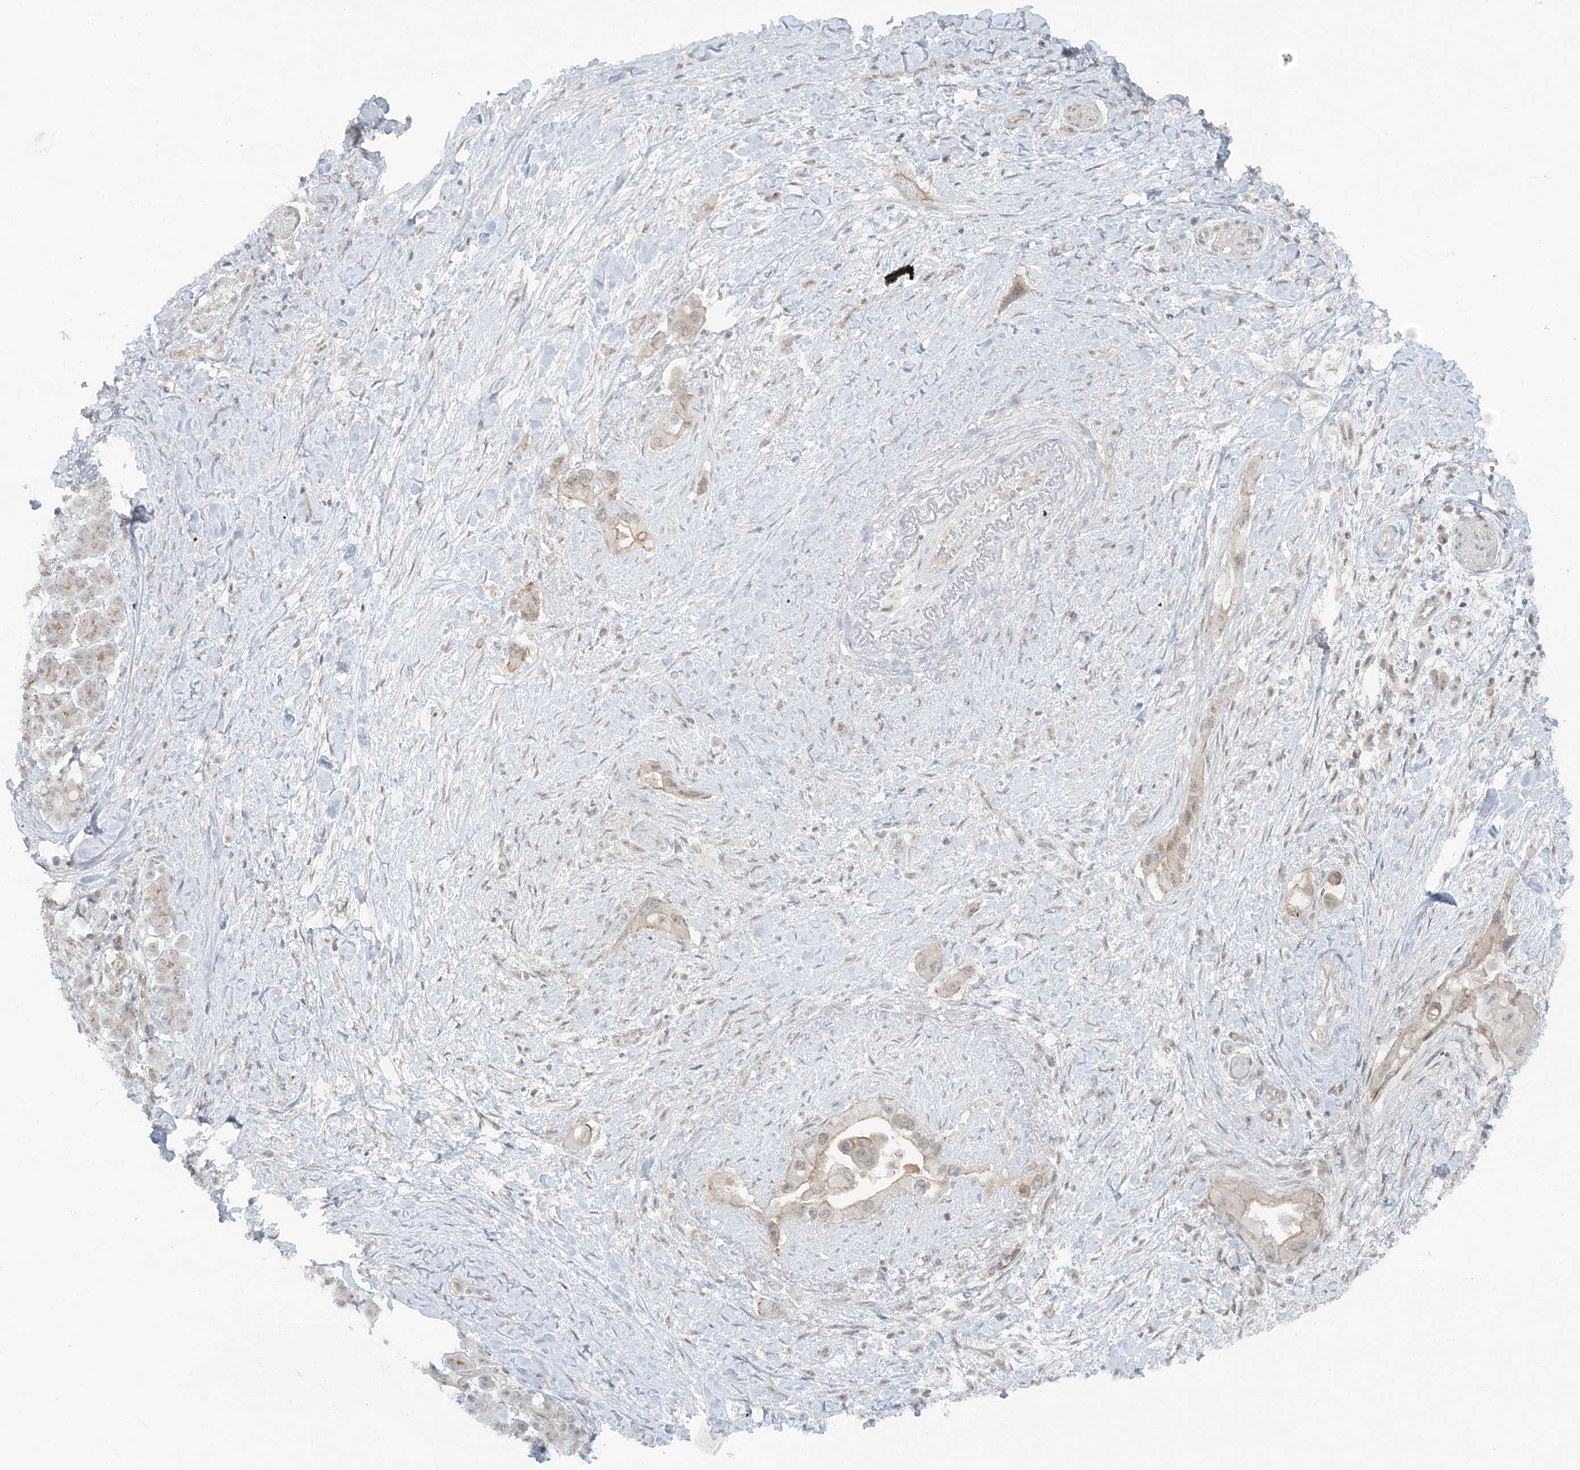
{"staining": {"intensity": "moderate", "quantity": "25%-75%", "location": "cytoplasmic/membranous"}, "tissue": "pancreatic cancer", "cell_type": "Tumor cells", "image_type": "cancer", "snomed": [{"axis": "morphology", "description": "Inflammation, NOS"}, {"axis": "morphology", "description": "Adenocarcinoma, NOS"}, {"axis": "topography", "description": "Pancreas"}], "caption": "This image displays pancreatic adenocarcinoma stained with immunohistochemistry to label a protein in brown. The cytoplasmic/membranous of tumor cells show moderate positivity for the protein. Nuclei are counter-stained blue.", "gene": "ATP11A", "patient": {"sex": "female", "age": 56}}